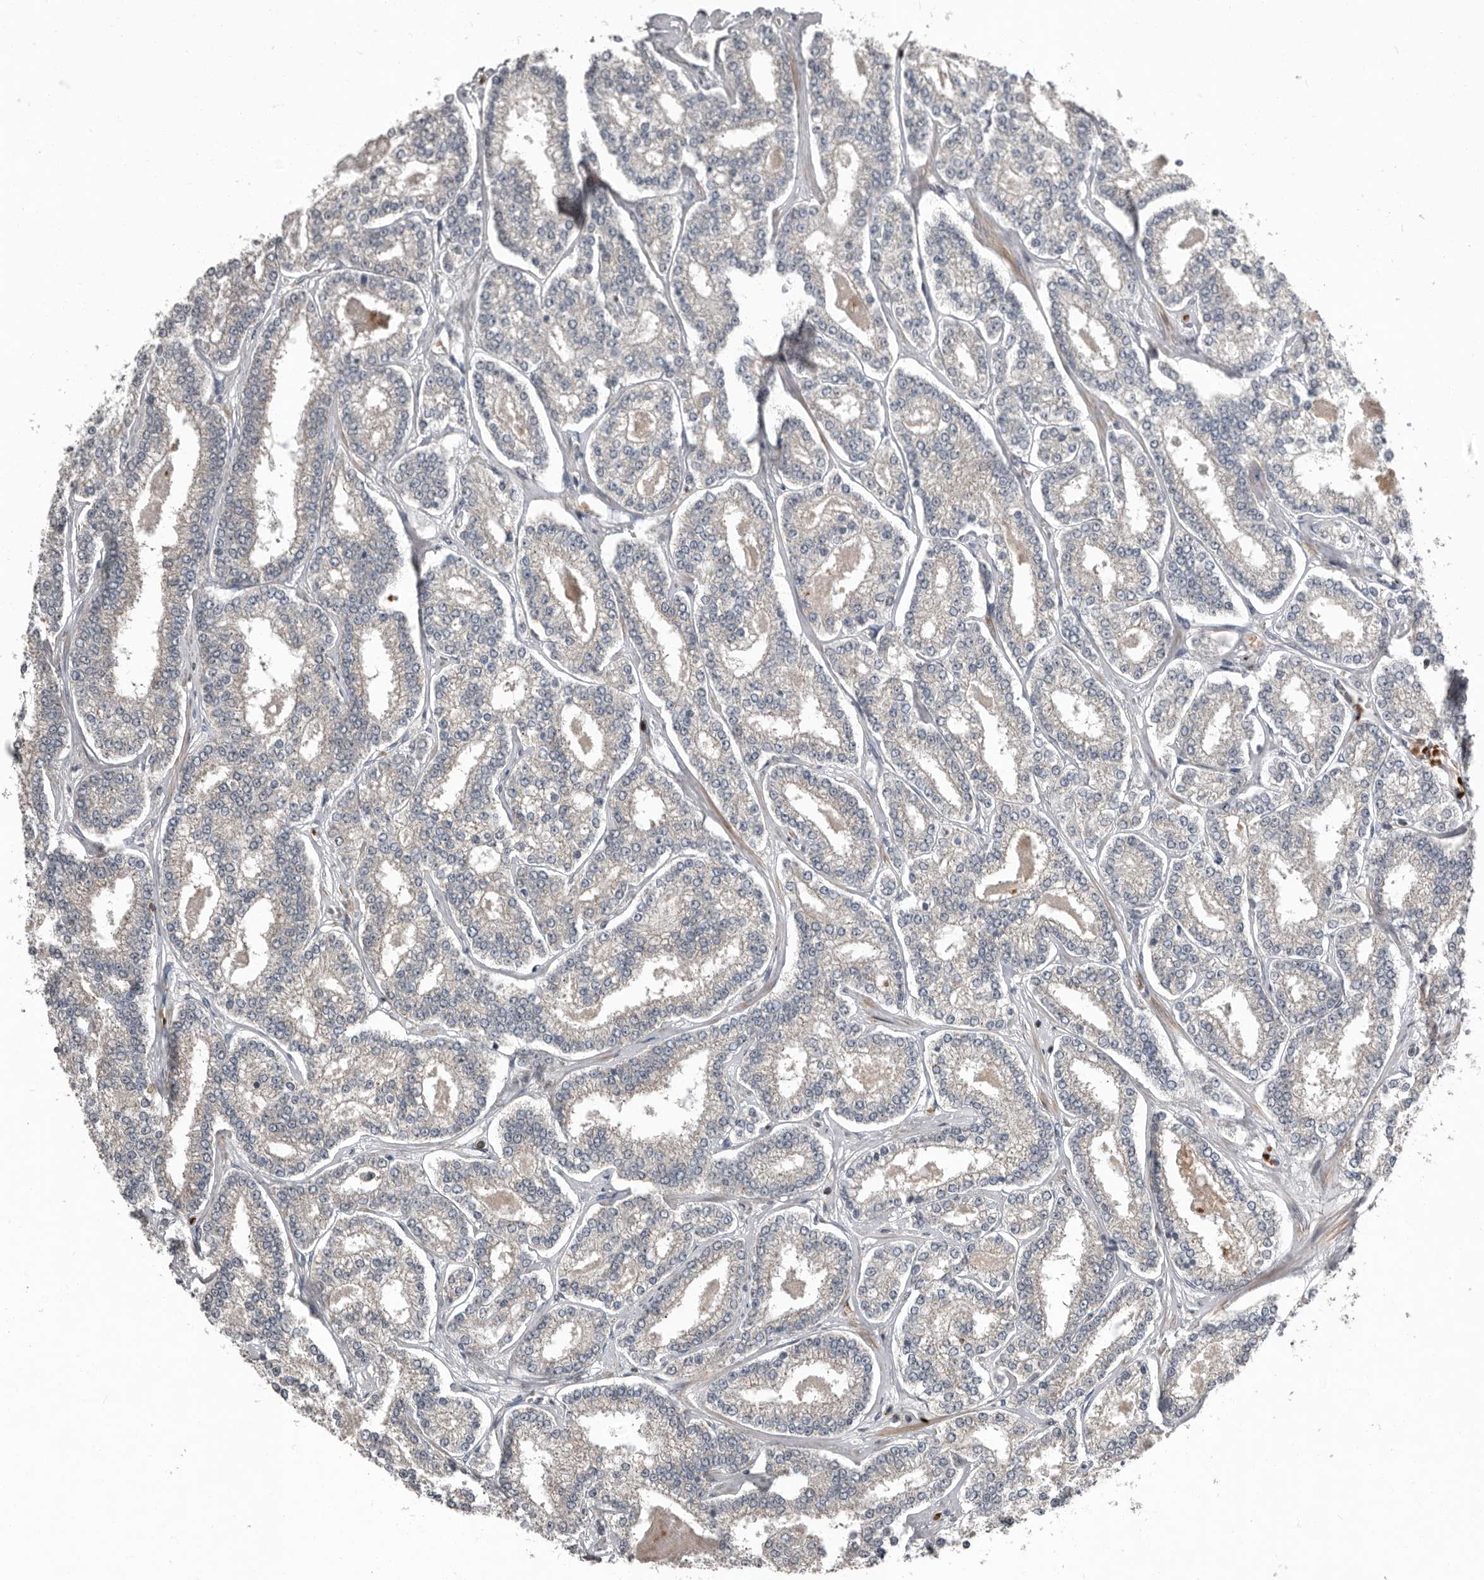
{"staining": {"intensity": "negative", "quantity": "none", "location": "none"}, "tissue": "prostate cancer", "cell_type": "Tumor cells", "image_type": "cancer", "snomed": [{"axis": "morphology", "description": "Normal tissue, NOS"}, {"axis": "morphology", "description": "Adenocarcinoma, High grade"}, {"axis": "topography", "description": "Prostate"}], "caption": "DAB (3,3'-diaminobenzidine) immunohistochemical staining of human prostate cancer (adenocarcinoma (high-grade)) demonstrates no significant positivity in tumor cells.", "gene": "FBXO31", "patient": {"sex": "male", "age": 83}}